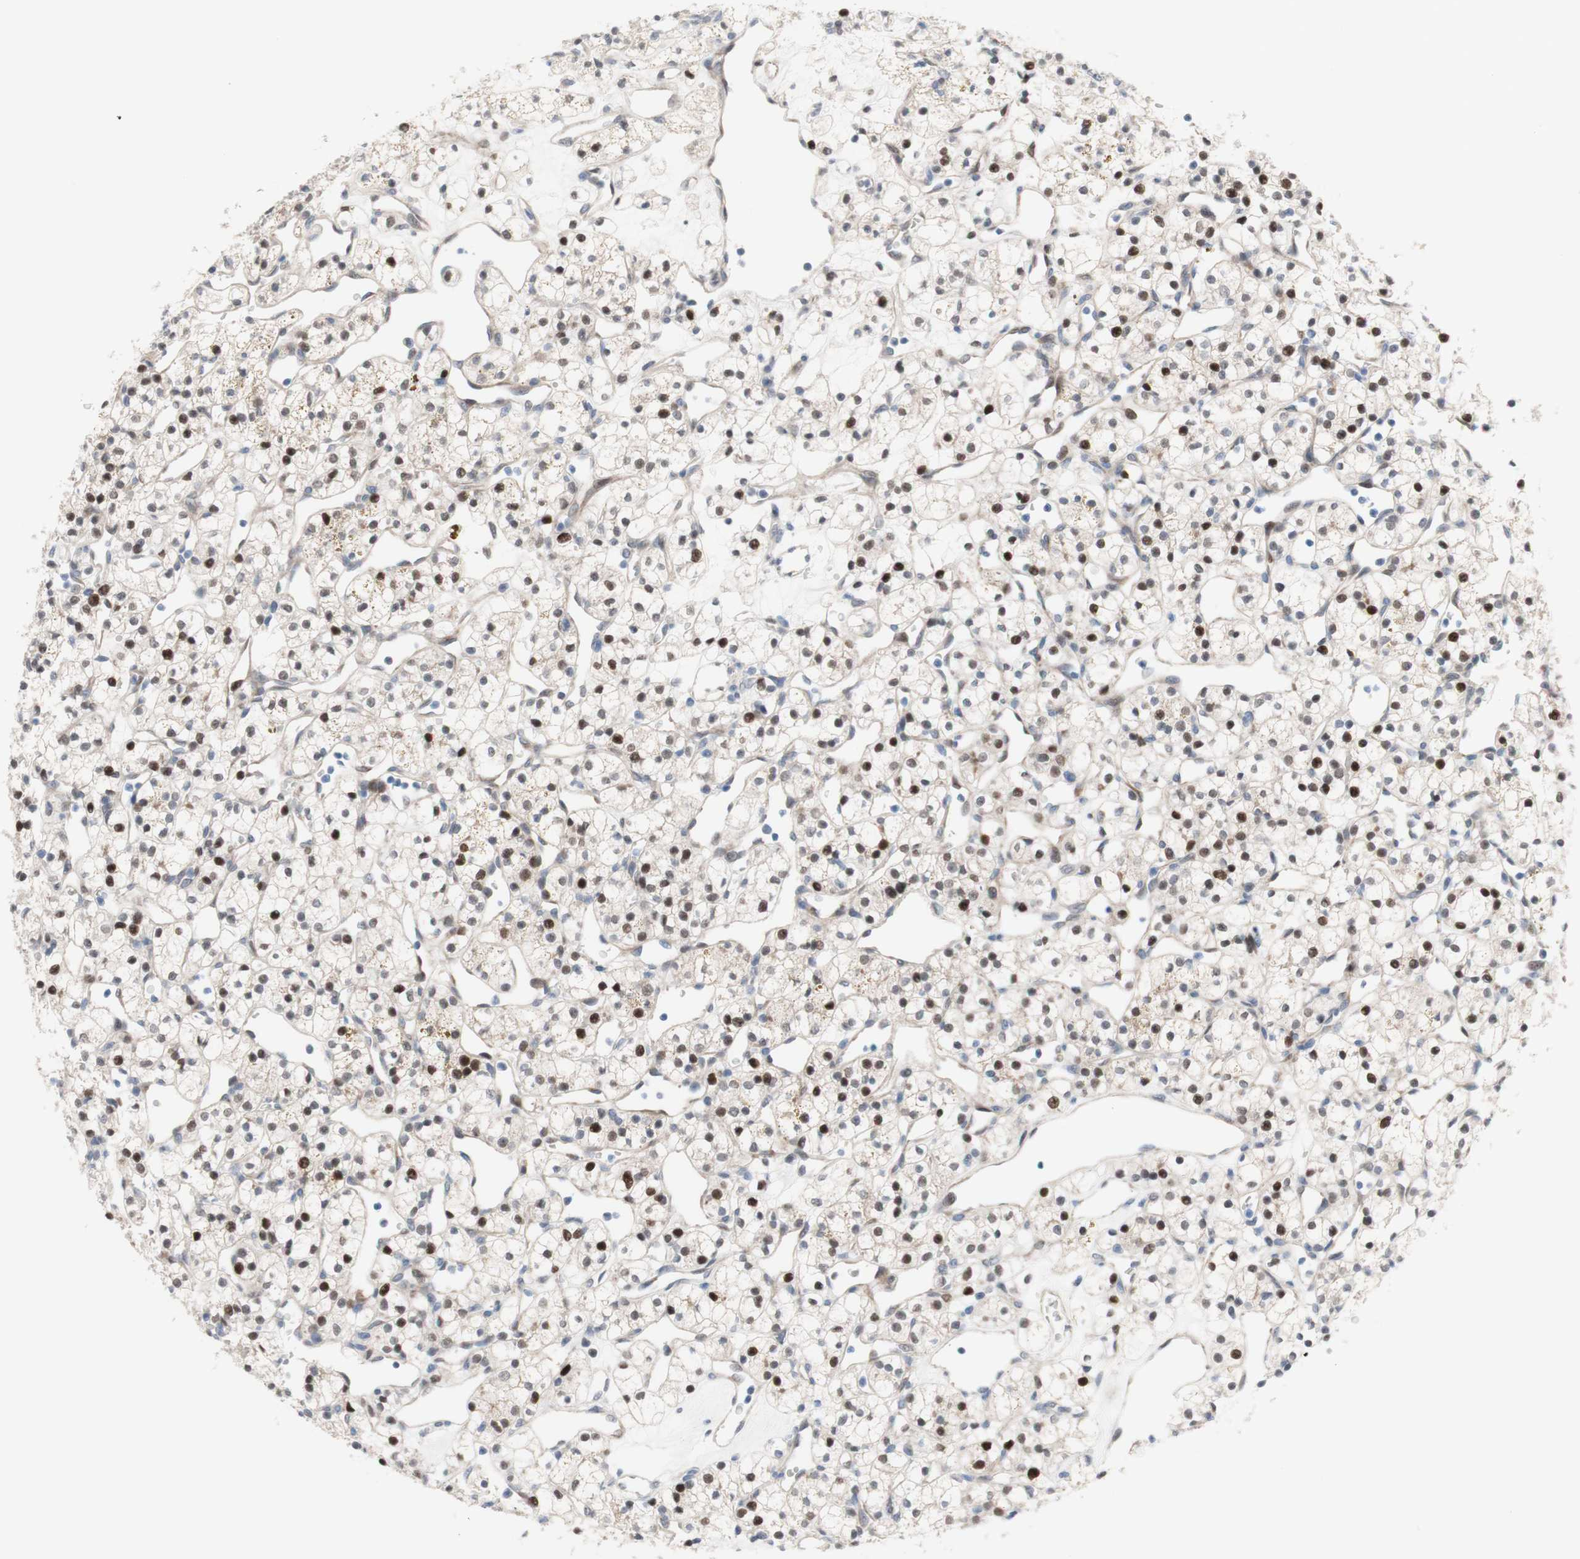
{"staining": {"intensity": "moderate", "quantity": "25%-75%", "location": "nuclear"}, "tissue": "renal cancer", "cell_type": "Tumor cells", "image_type": "cancer", "snomed": [{"axis": "morphology", "description": "Adenocarcinoma, NOS"}, {"axis": "topography", "description": "Kidney"}], "caption": "IHC (DAB) staining of renal adenocarcinoma reveals moderate nuclear protein expression in about 25%-75% of tumor cells.", "gene": "PHTF2", "patient": {"sex": "female", "age": 60}}